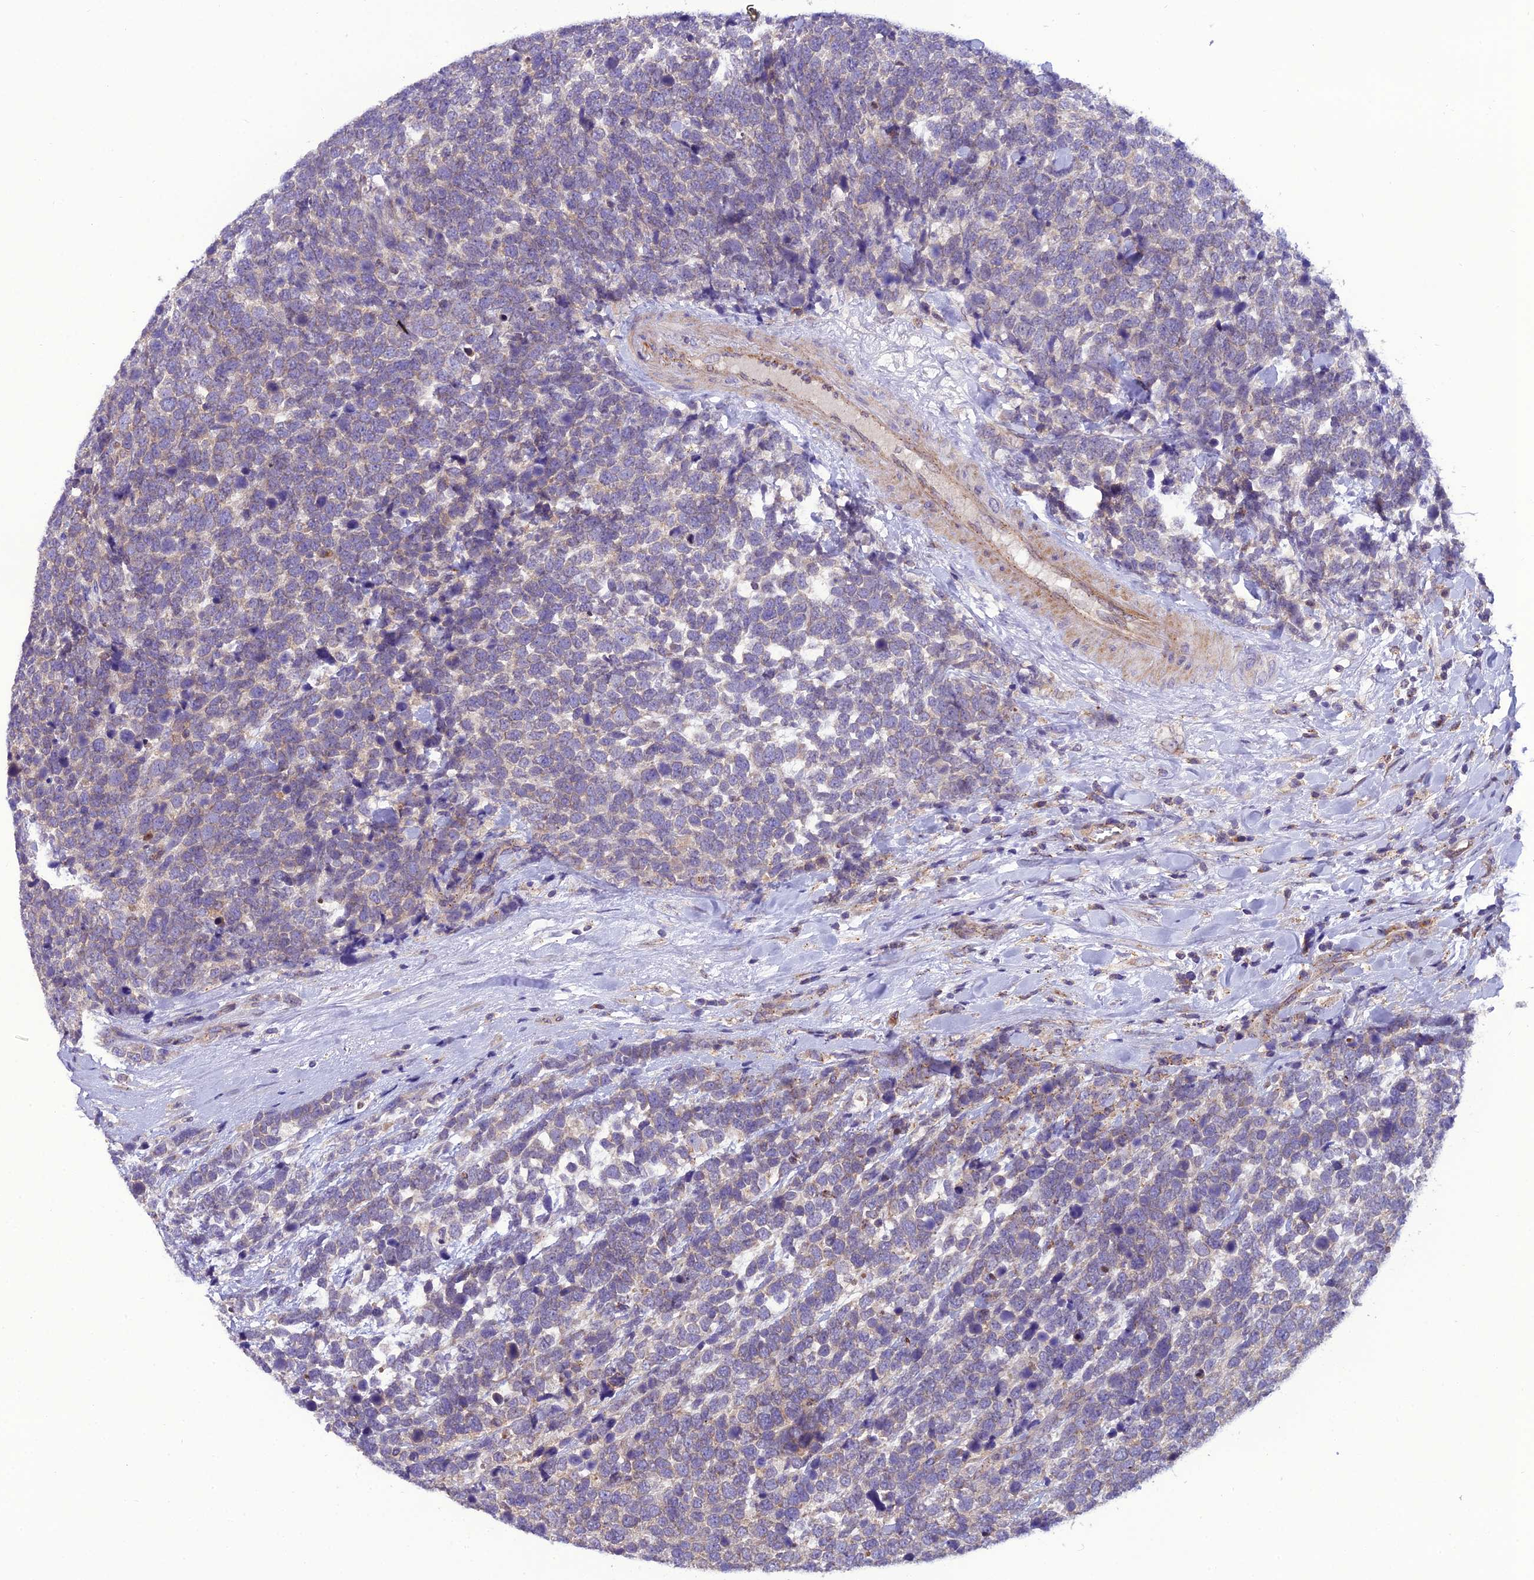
{"staining": {"intensity": "weak", "quantity": "<25%", "location": "cytoplasmic/membranous"}, "tissue": "urothelial cancer", "cell_type": "Tumor cells", "image_type": "cancer", "snomed": [{"axis": "morphology", "description": "Urothelial carcinoma, High grade"}, {"axis": "topography", "description": "Urinary bladder"}], "caption": "Histopathology image shows no significant protein positivity in tumor cells of urothelial carcinoma (high-grade). (Brightfield microscopy of DAB (3,3'-diaminobenzidine) immunohistochemistry (IHC) at high magnification).", "gene": "GOLPH3", "patient": {"sex": "female", "age": 82}}